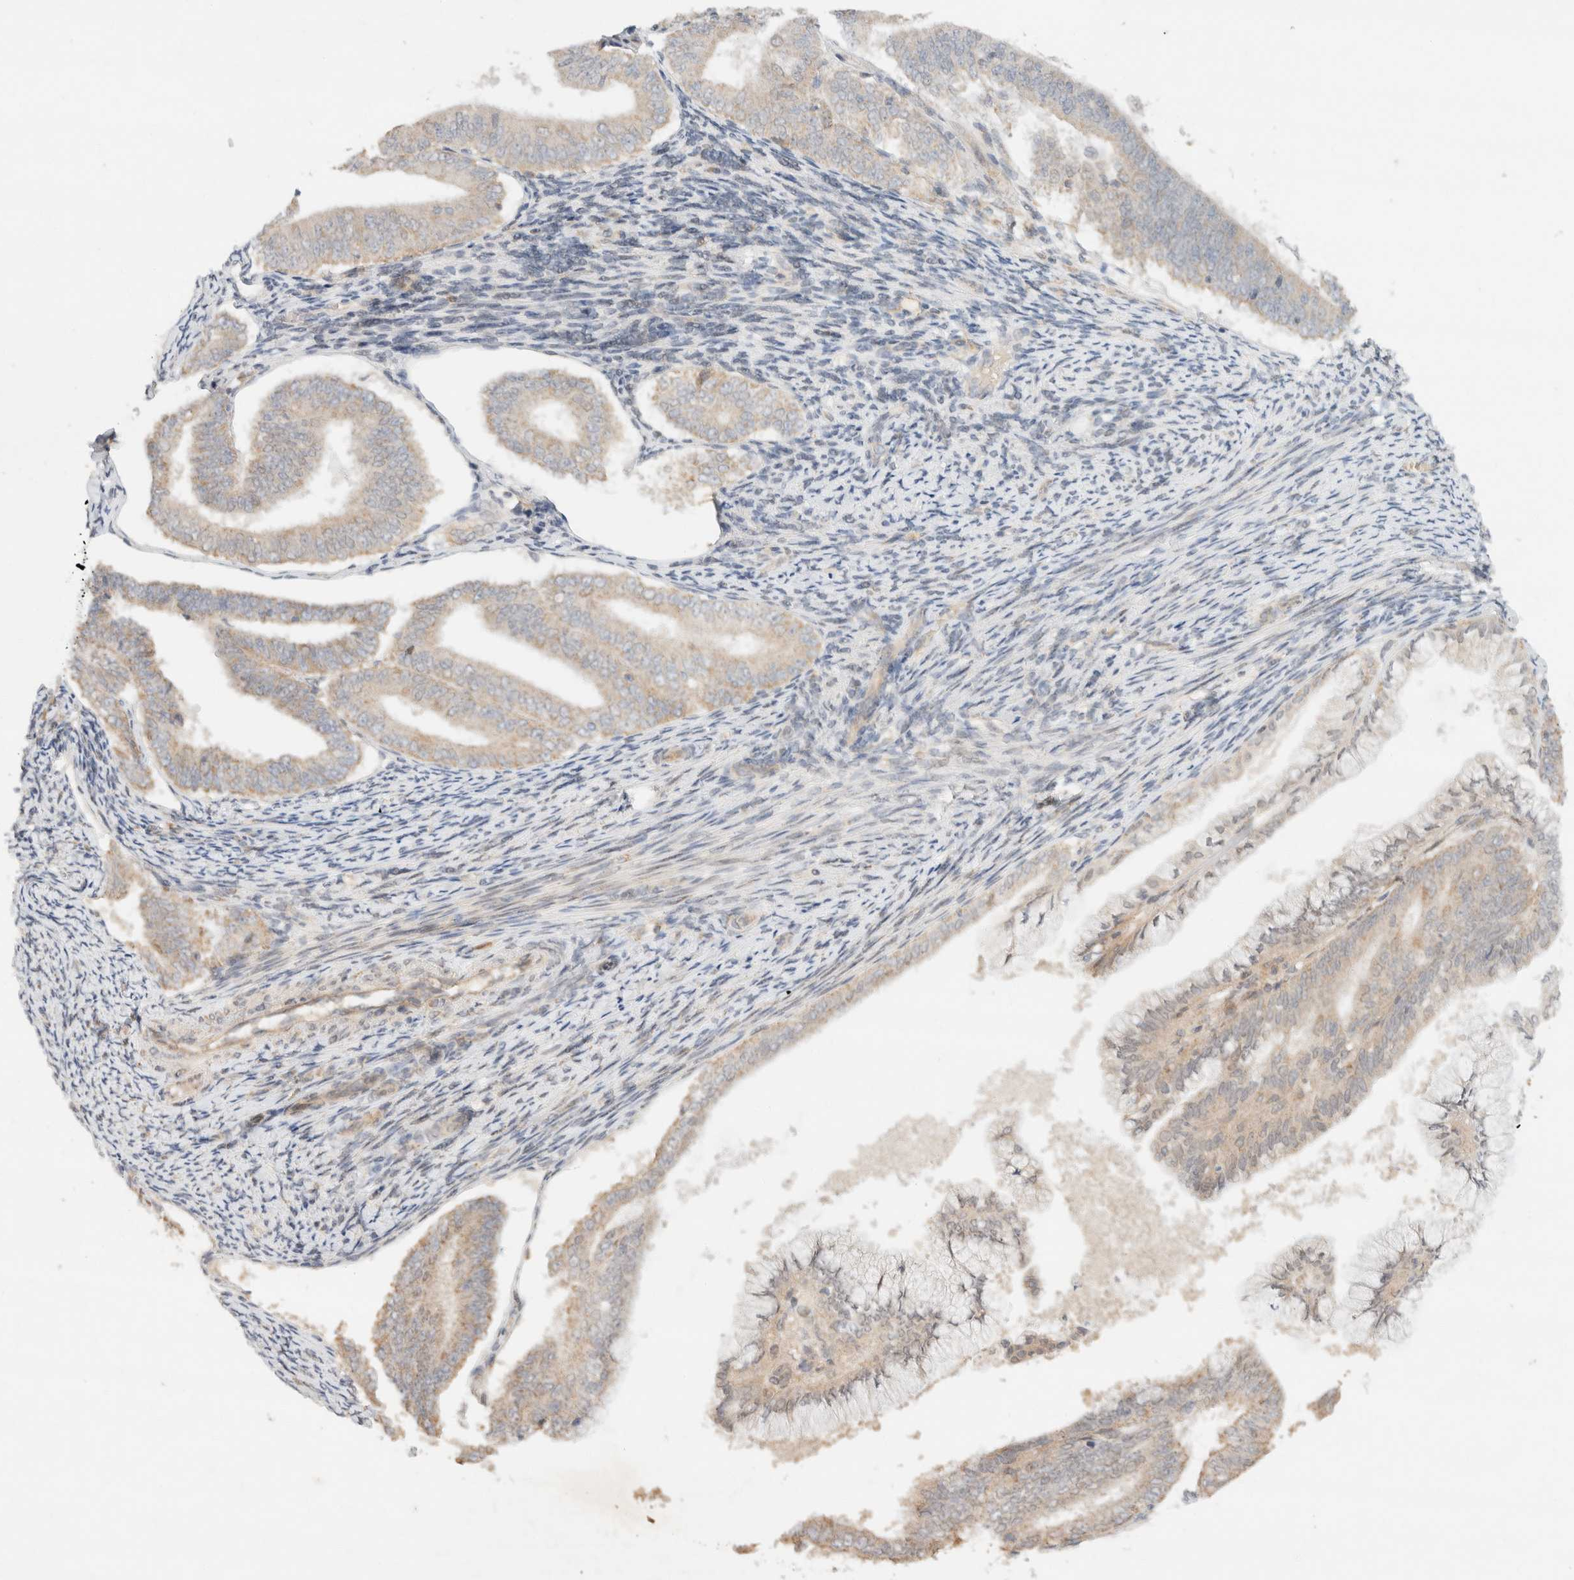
{"staining": {"intensity": "weak", "quantity": "25%-75%", "location": "cytoplasmic/membranous"}, "tissue": "endometrial cancer", "cell_type": "Tumor cells", "image_type": "cancer", "snomed": [{"axis": "morphology", "description": "Adenocarcinoma, NOS"}, {"axis": "topography", "description": "Endometrium"}], "caption": "Immunohistochemistry (IHC) of human endometrial cancer (adenocarcinoma) exhibits low levels of weak cytoplasmic/membranous positivity in about 25%-75% of tumor cells.", "gene": "TACC1", "patient": {"sex": "female", "age": 63}}